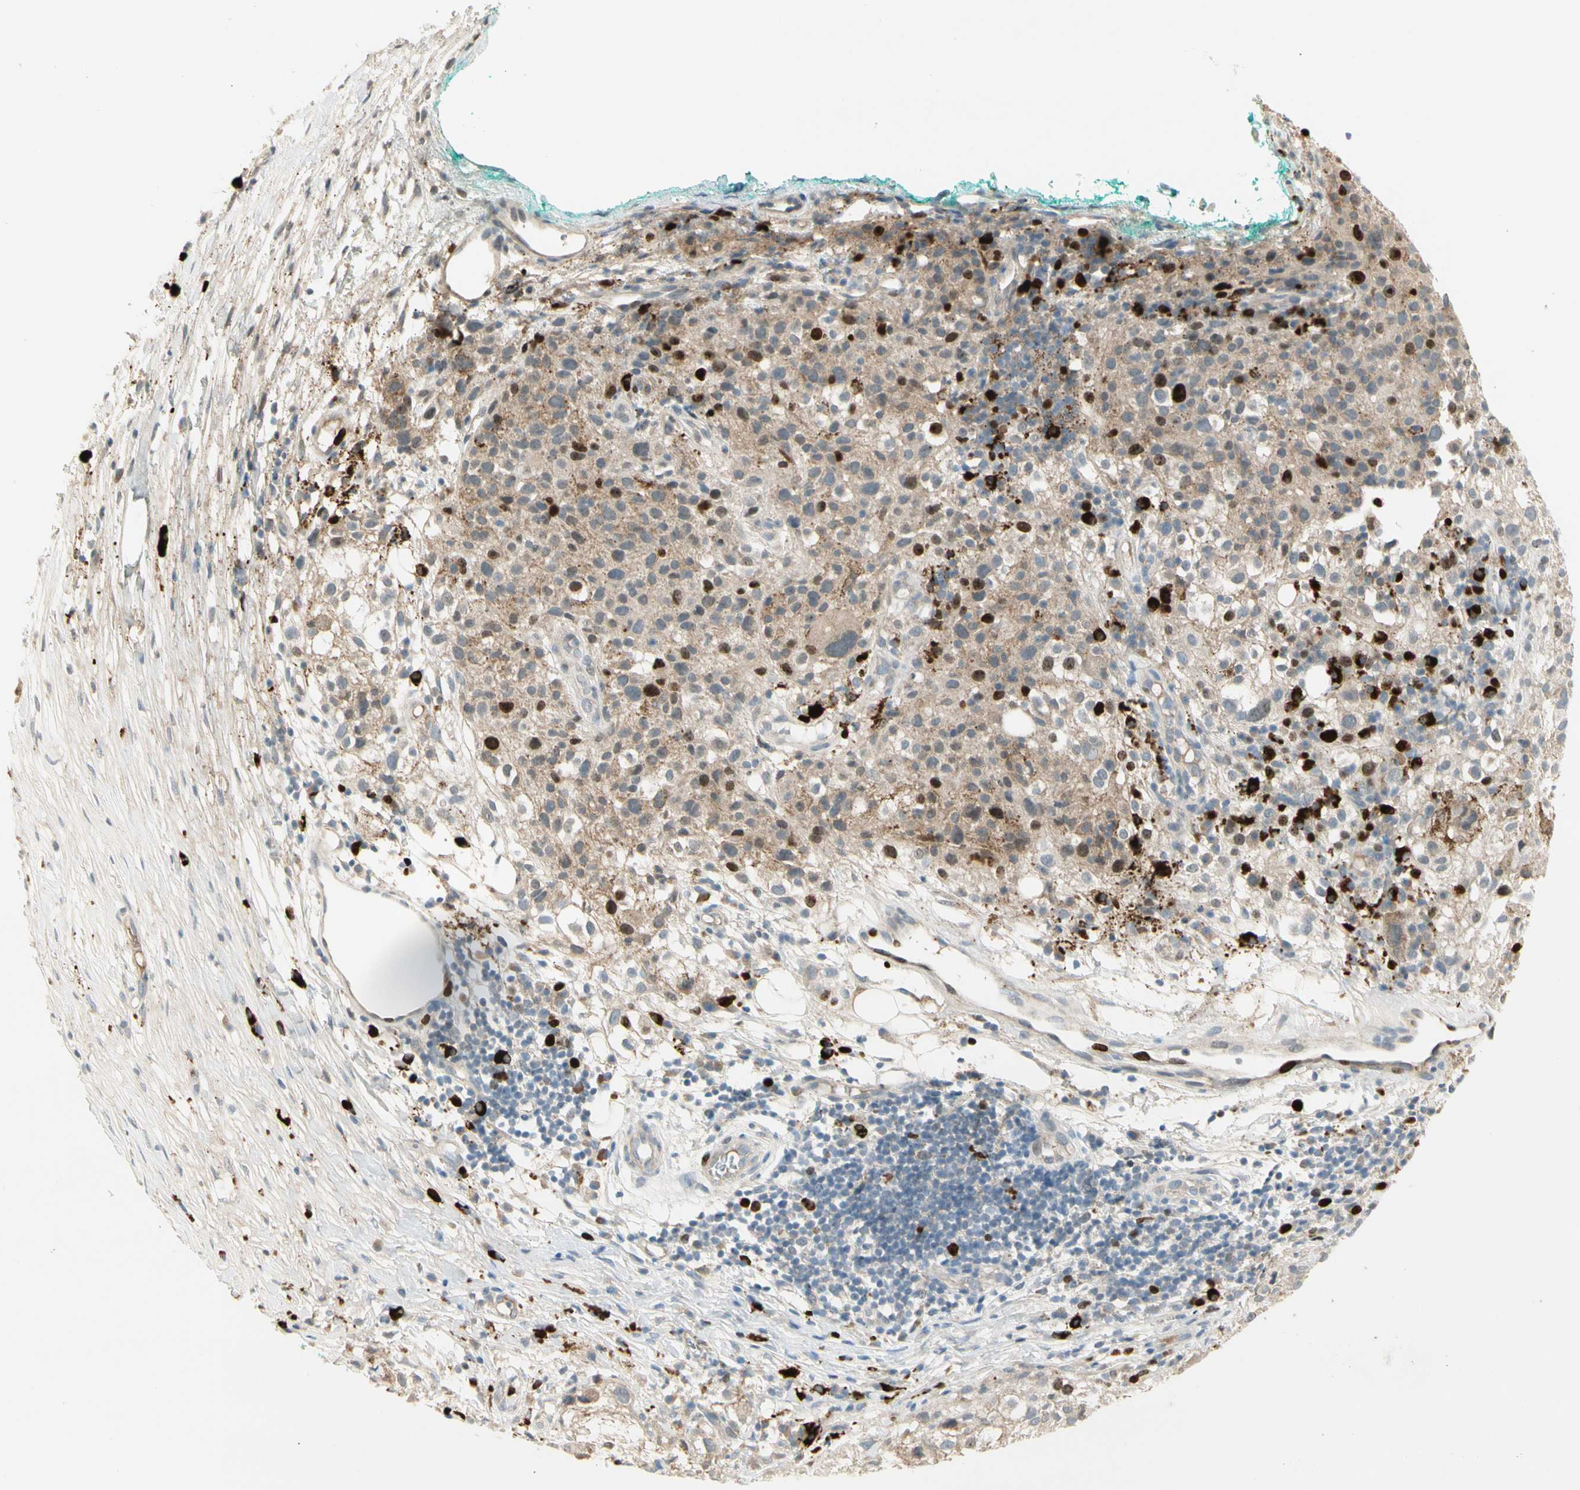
{"staining": {"intensity": "strong", "quantity": "<25%", "location": "nuclear"}, "tissue": "melanoma", "cell_type": "Tumor cells", "image_type": "cancer", "snomed": [{"axis": "morphology", "description": "Necrosis, NOS"}, {"axis": "morphology", "description": "Malignant melanoma, NOS"}, {"axis": "topography", "description": "Skin"}], "caption": "This is a photomicrograph of IHC staining of malignant melanoma, which shows strong staining in the nuclear of tumor cells.", "gene": "PITX1", "patient": {"sex": "female", "age": 87}}